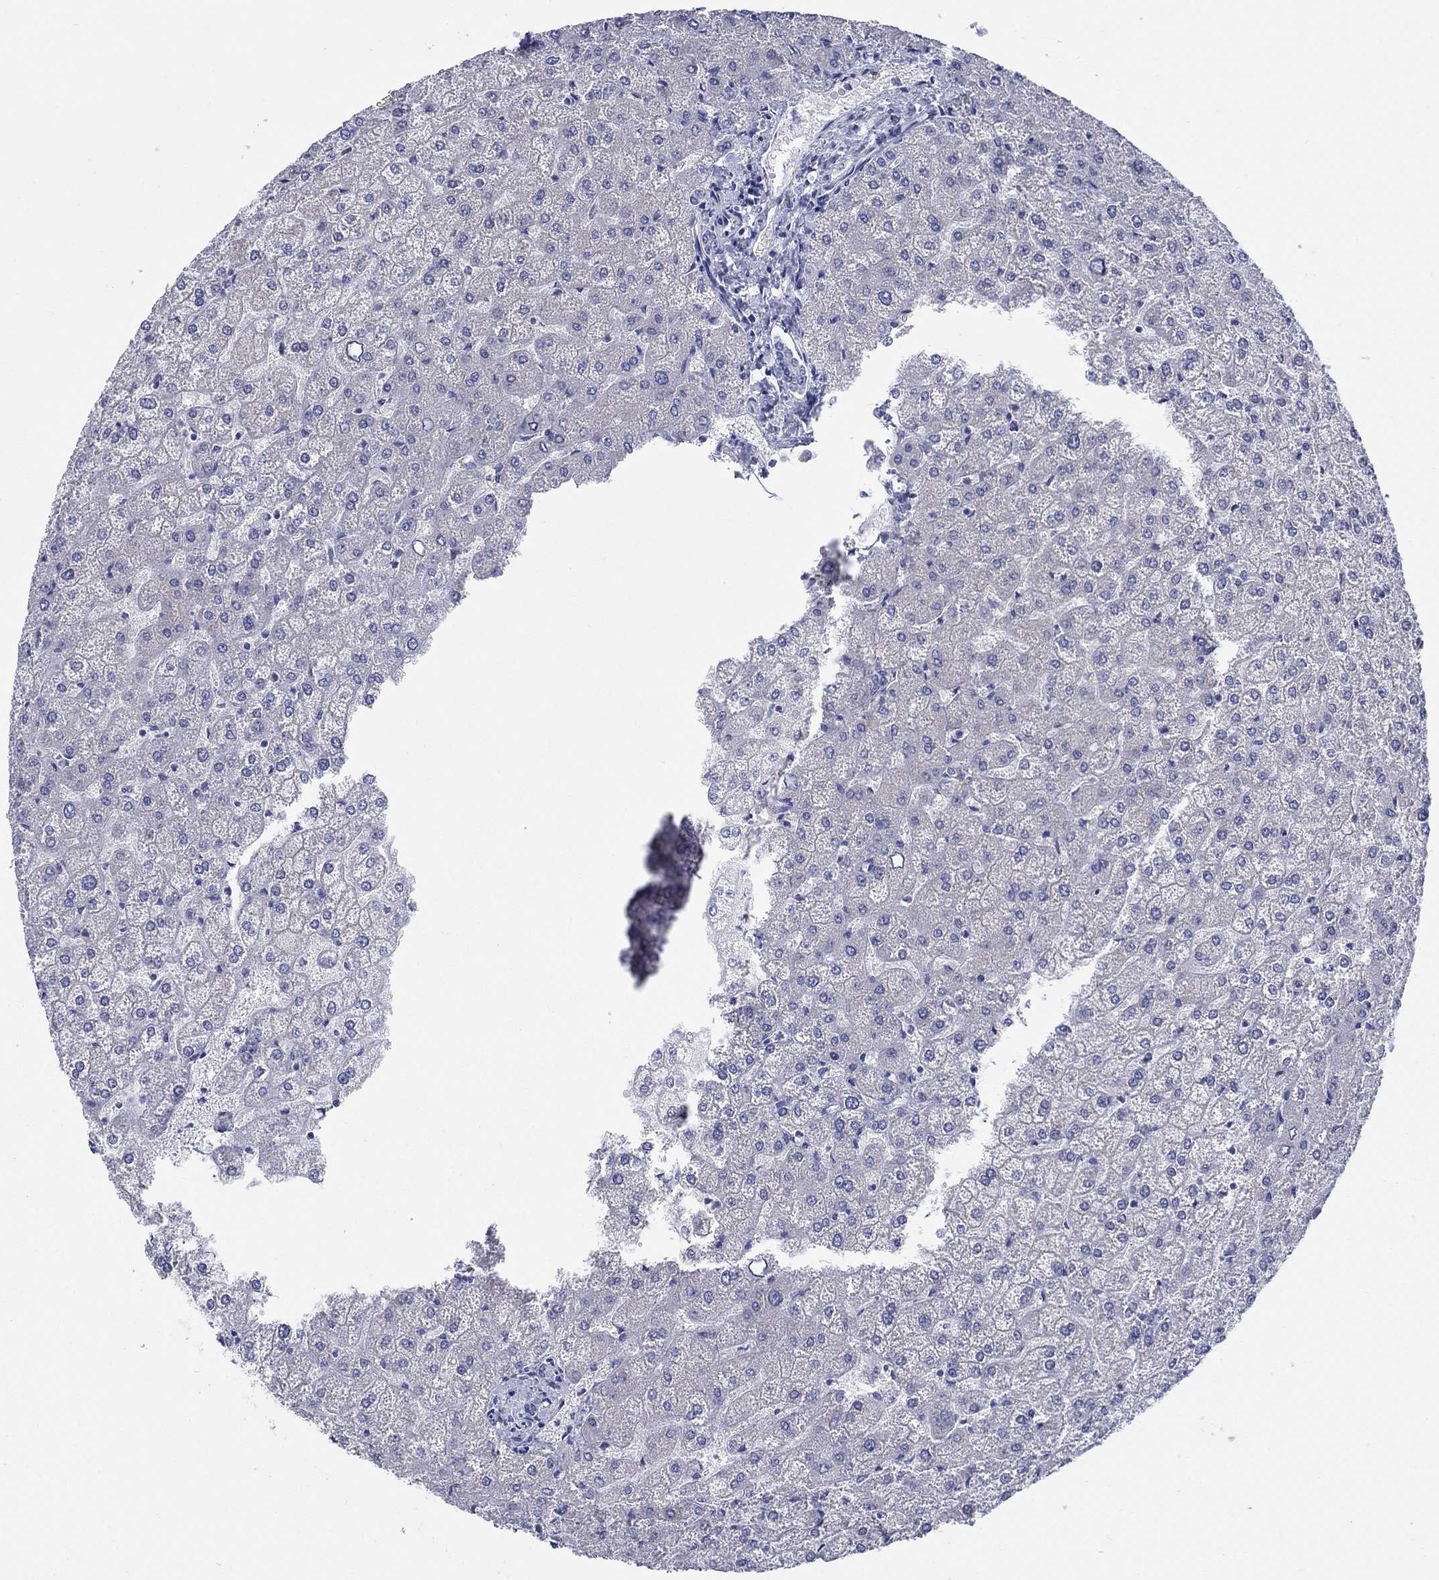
{"staining": {"intensity": "negative", "quantity": "none", "location": "none"}, "tissue": "liver", "cell_type": "Cholangiocytes", "image_type": "normal", "snomed": [{"axis": "morphology", "description": "Normal tissue, NOS"}, {"axis": "topography", "description": "Liver"}], "caption": "Cholangiocytes are negative for protein expression in normal human liver.", "gene": "TMEM59", "patient": {"sex": "female", "age": 32}}